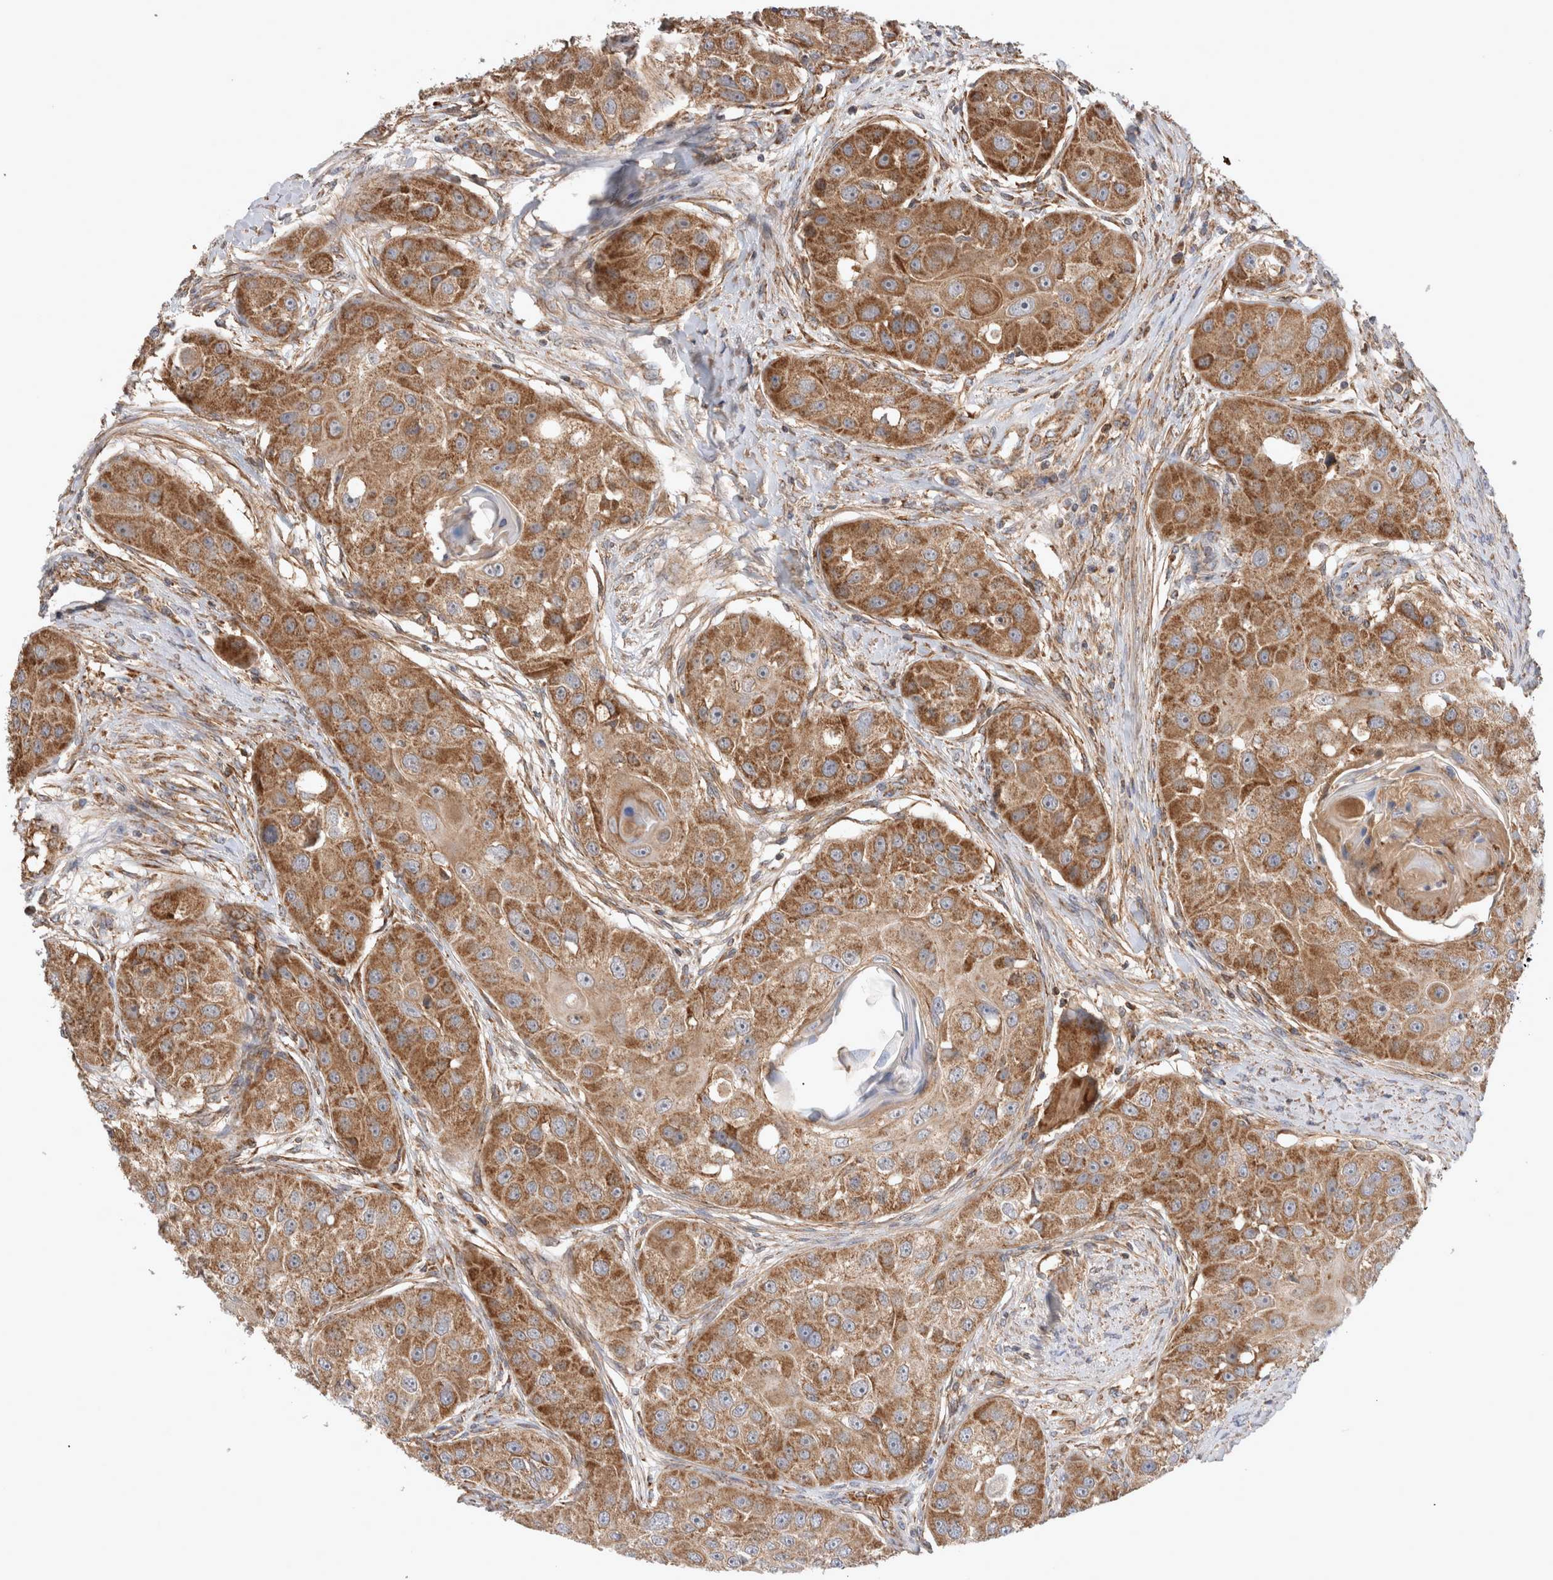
{"staining": {"intensity": "moderate", "quantity": ">75%", "location": "cytoplasmic/membranous"}, "tissue": "head and neck cancer", "cell_type": "Tumor cells", "image_type": "cancer", "snomed": [{"axis": "morphology", "description": "Normal tissue, NOS"}, {"axis": "morphology", "description": "Squamous cell carcinoma, NOS"}, {"axis": "topography", "description": "Skeletal muscle"}, {"axis": "topography", "description": "Head-Neck"}], "caption": "A medium amount of moderate cytoplasmic/membranous staining is seen in approximately >75% of tumor cells in head and neck squamous cell carcinoma tissue.", "gene": "MRPS28", "patient": {"sex": "male", "age": 51}}